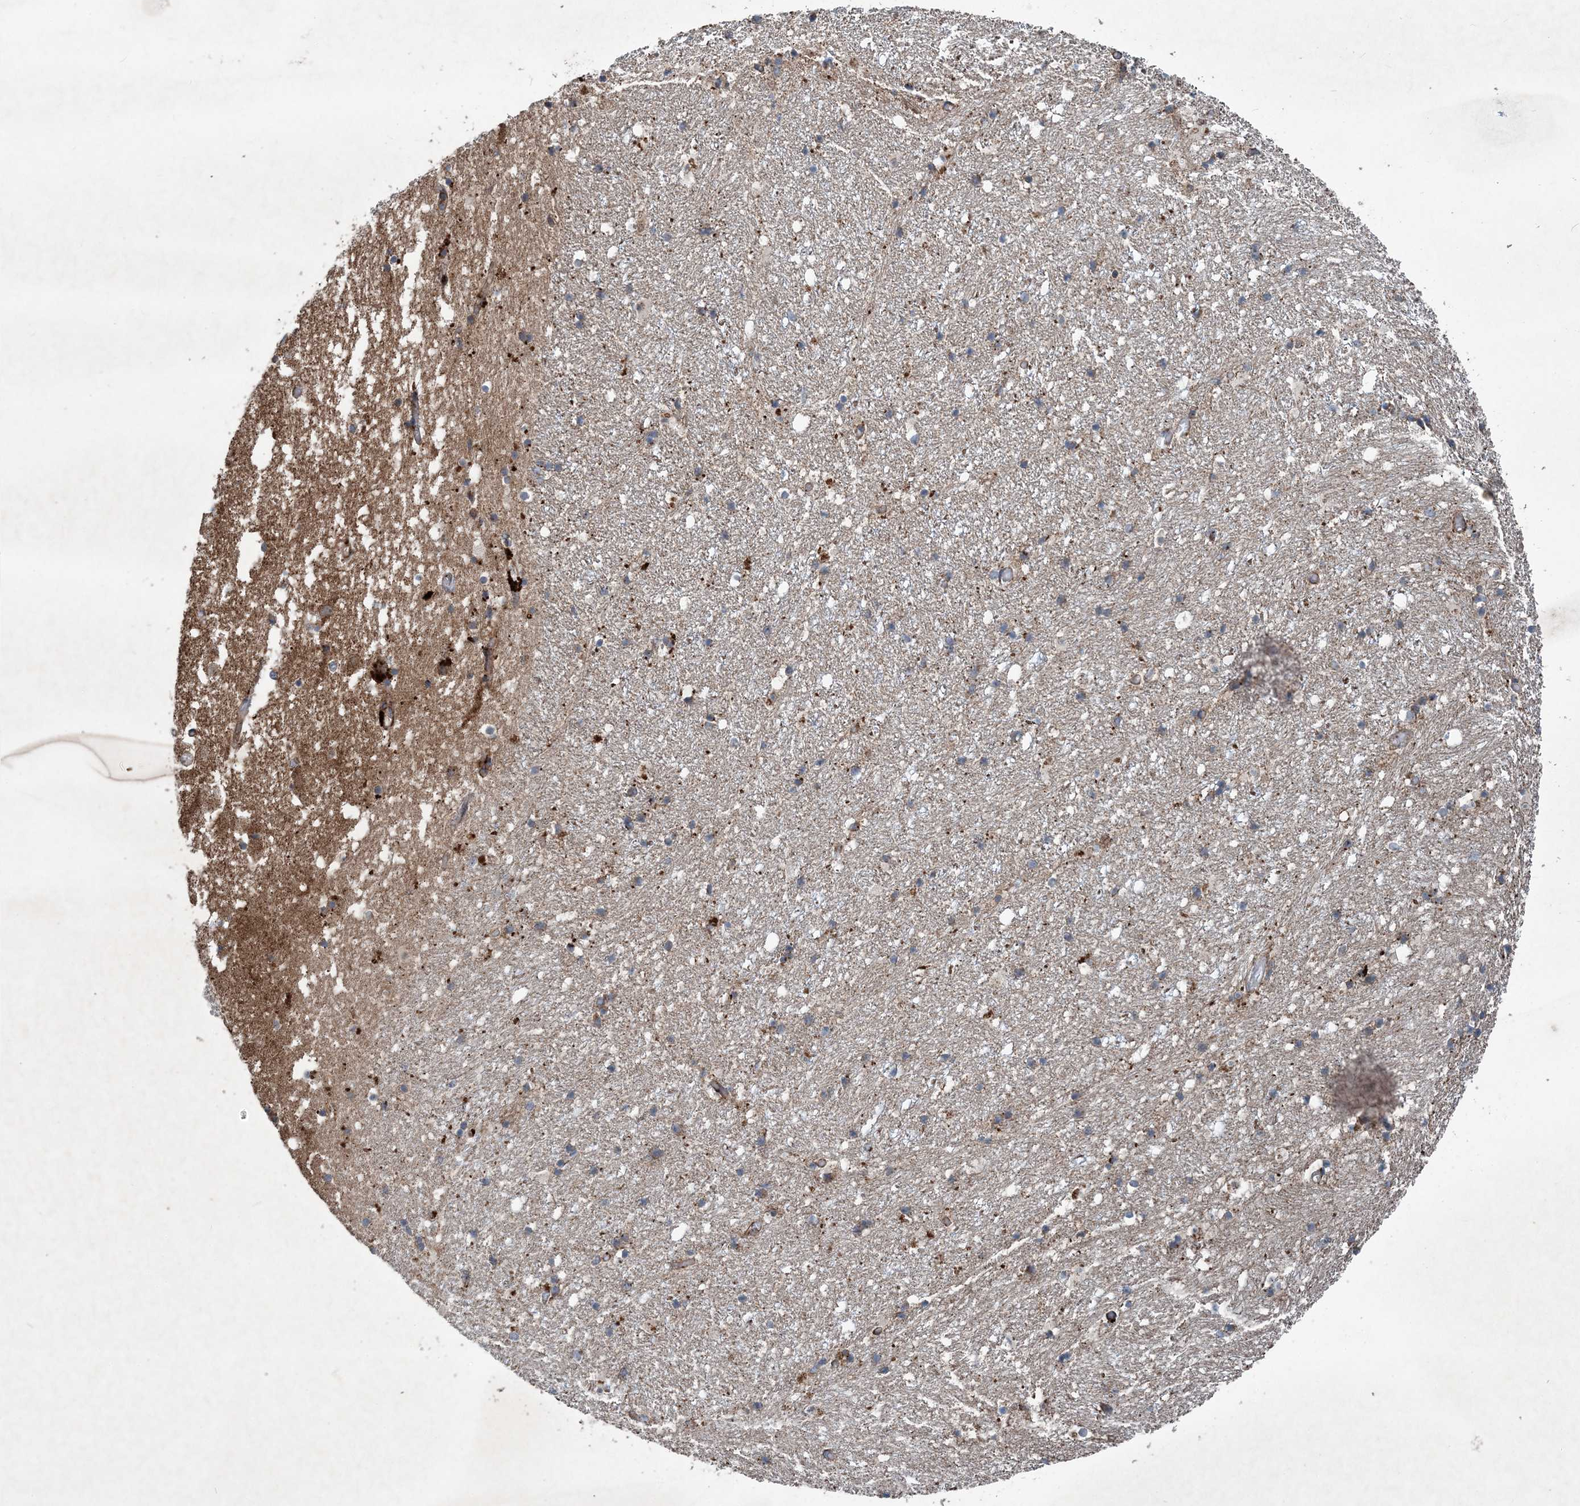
{"staining": {"intensity": "strong", "quantity": "<25%", "location": "cytoplasmic/membranous"}, "tissue": "hippocampus", "cell_type": "Glial cells", "image_type": "normal", "snomed": [{"axis": "morphology", "description": "Normal tissue, NOS"}, {"axis": "topography", "description": "Hippocampus"}], "caption": "Immunohistochemistry (IHC) histopathology image of unremarkable hippocampus stained for a protein (brown), which displays medium levels of strong cytoplasmic/membranous positivity in approximately <25% of glial cells.", "gene": "NDUFA2", "patient": {"sex": "female", "age": 52}}